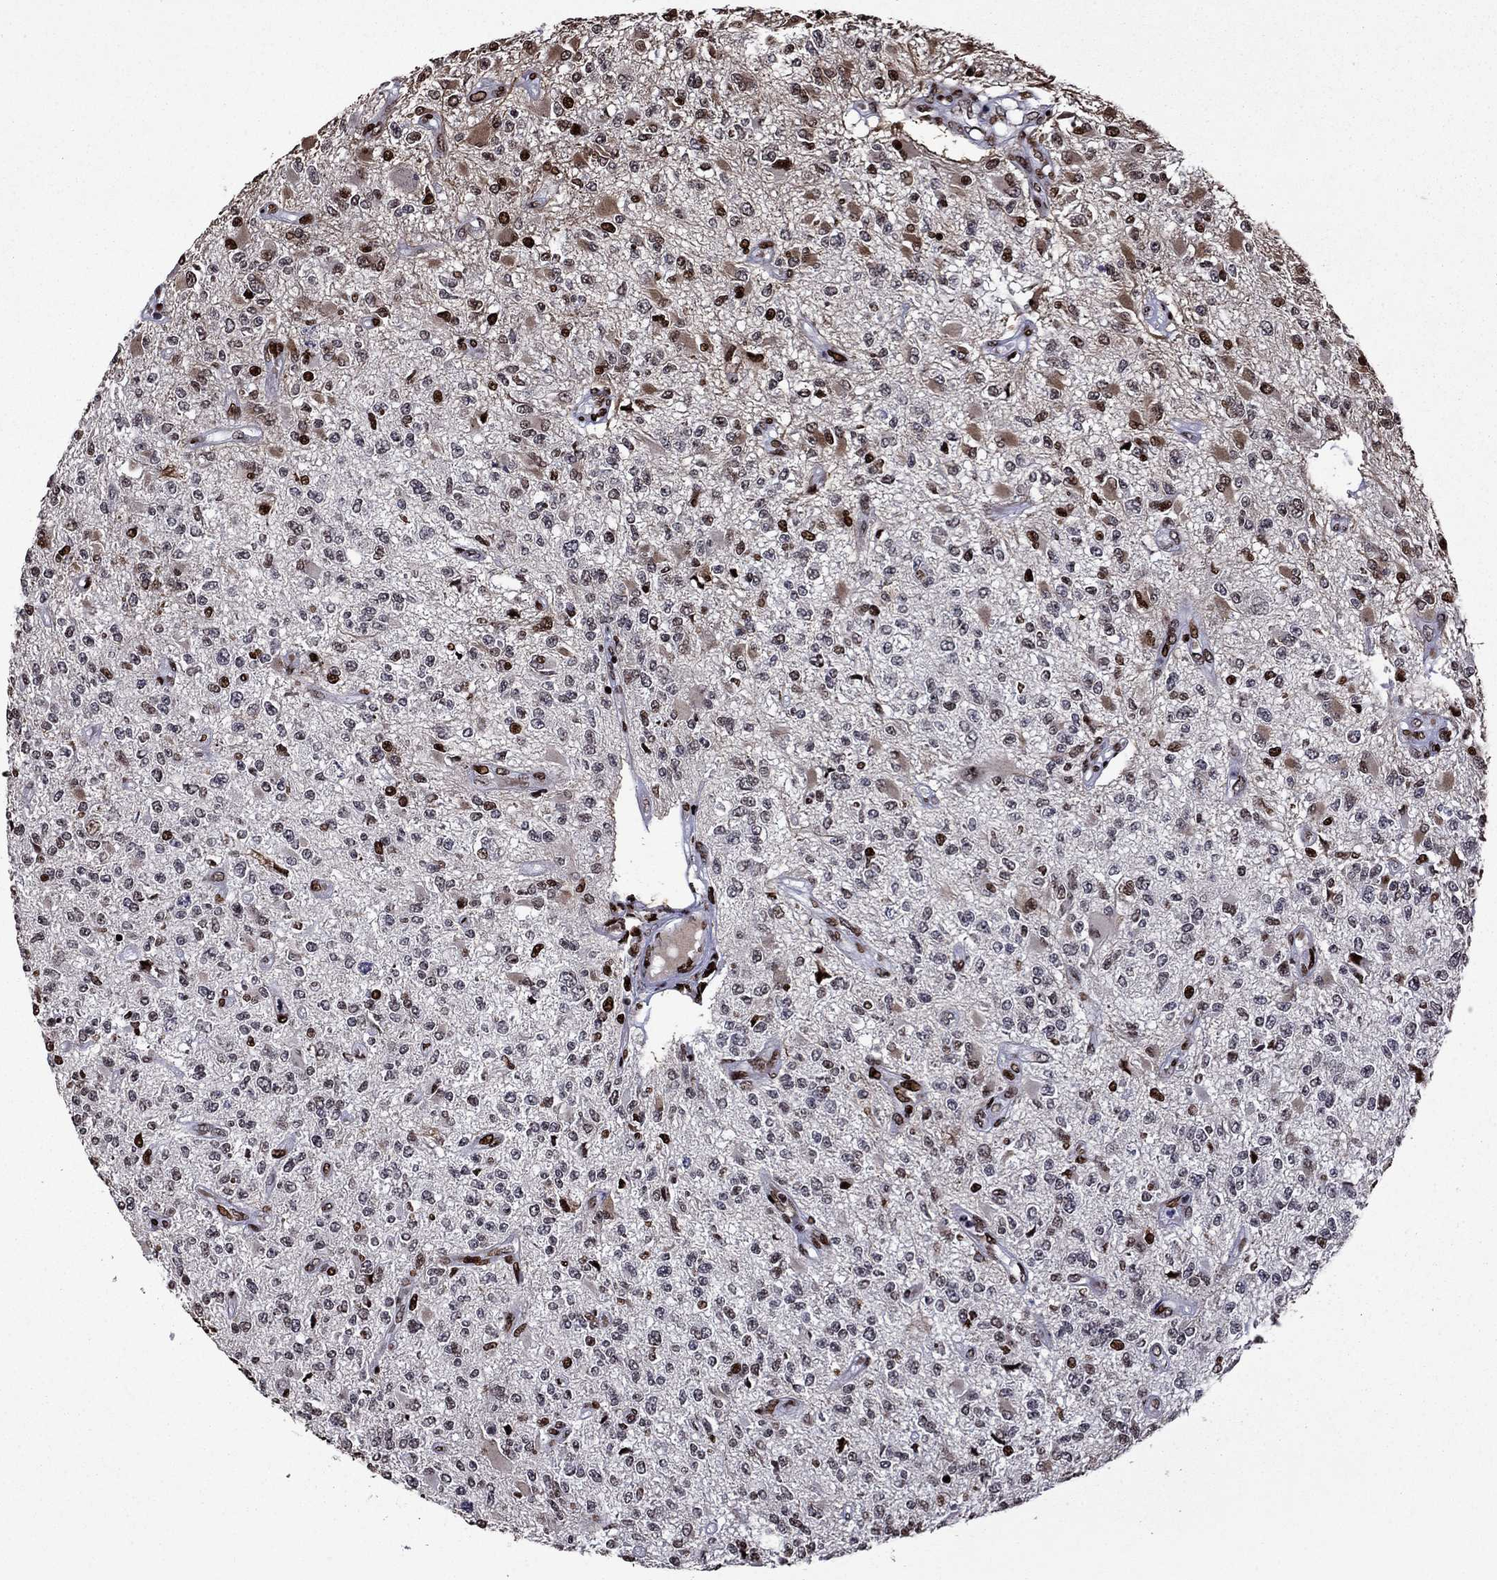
{"staining": {"intensity": "strong", "quantity": "25%-75%", "location": "nuclear"}, "tissue": "glioma", "cell_type": "Tumor cells", "image_type": "cancer", "snomed": [{"axis": "morphology", "description": "Glioma, malignant, High grade"}, {"axis": "topography", "description": "Brain"}], "caption": "Strong nuclear protein expression is seen in approximately 25%-75% of tumor cells in malignant glioma (high-grade).", "gene": "LIMK1", "patient": {"sex": "female", "age": 63}}